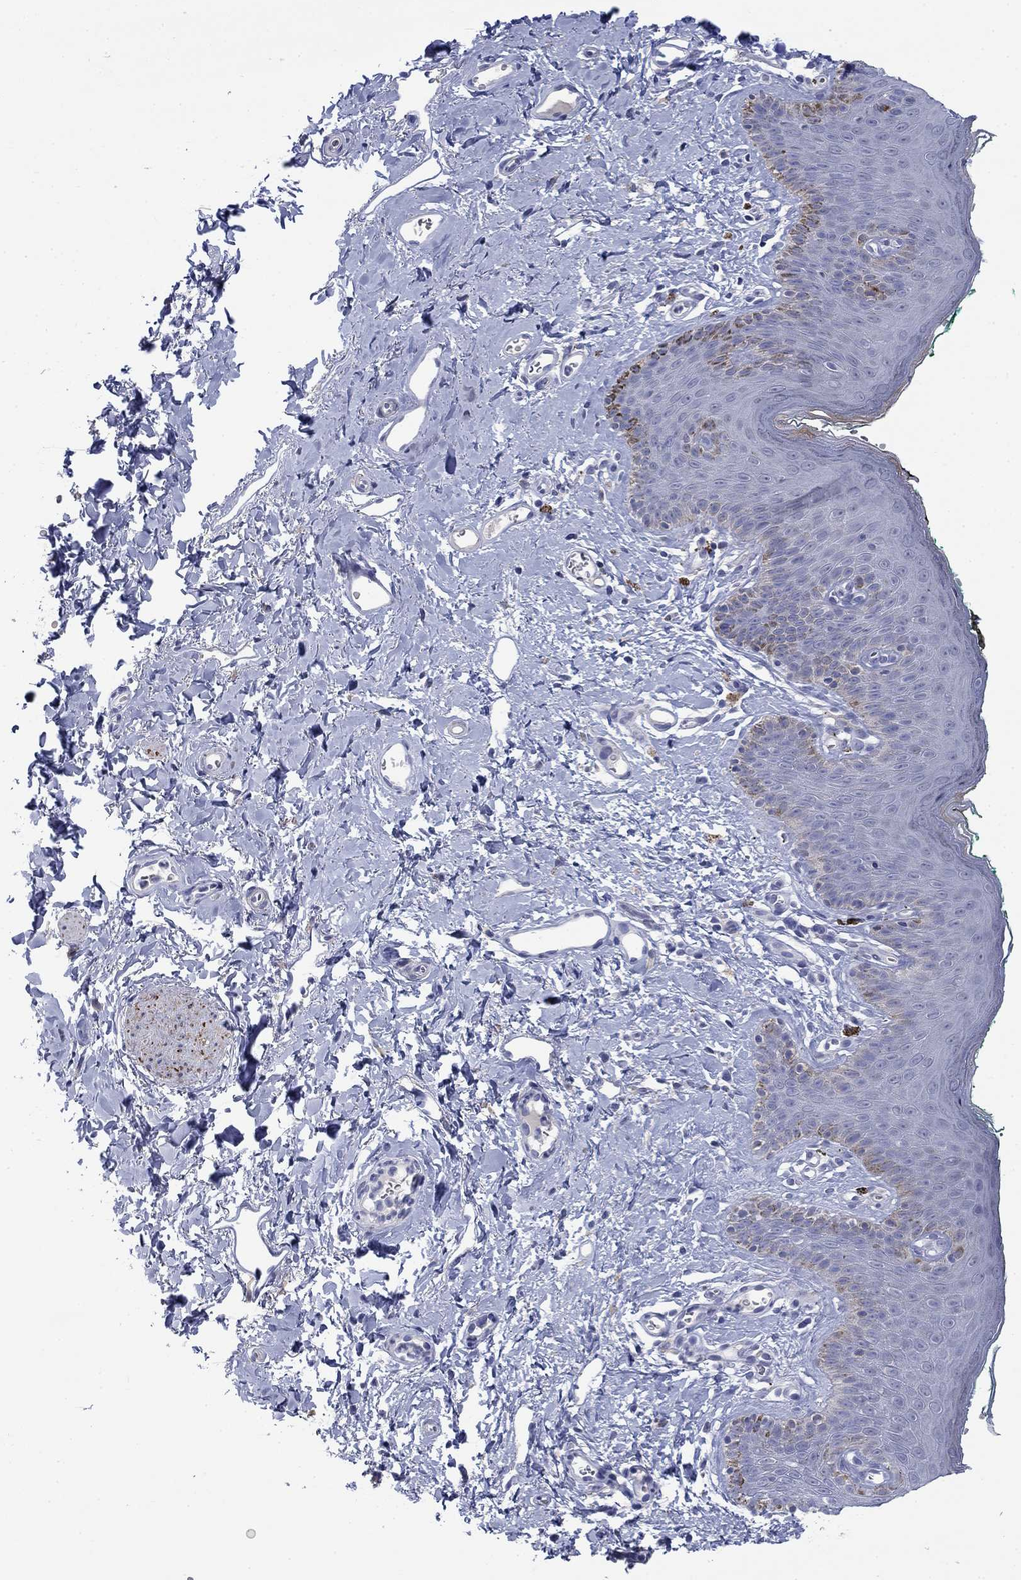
{"staining": {"intensity": "negative", "quantity": "none", "location": "none"}, "tissue": "skin", "cell_type": "Epidermal cells", "image_type": "normal", "snomed": [{"axis": "morphology", "description": "Normal tissue, NOS"}, {"axis": "topography", "description": "Vulva"}], "caption": "Immunohistochemical staining of normal human skin demonstrates no significant staining in epidermal cells.", "gene": "PTPRZ1", "patient": {"sex": "female", "age": 66}}